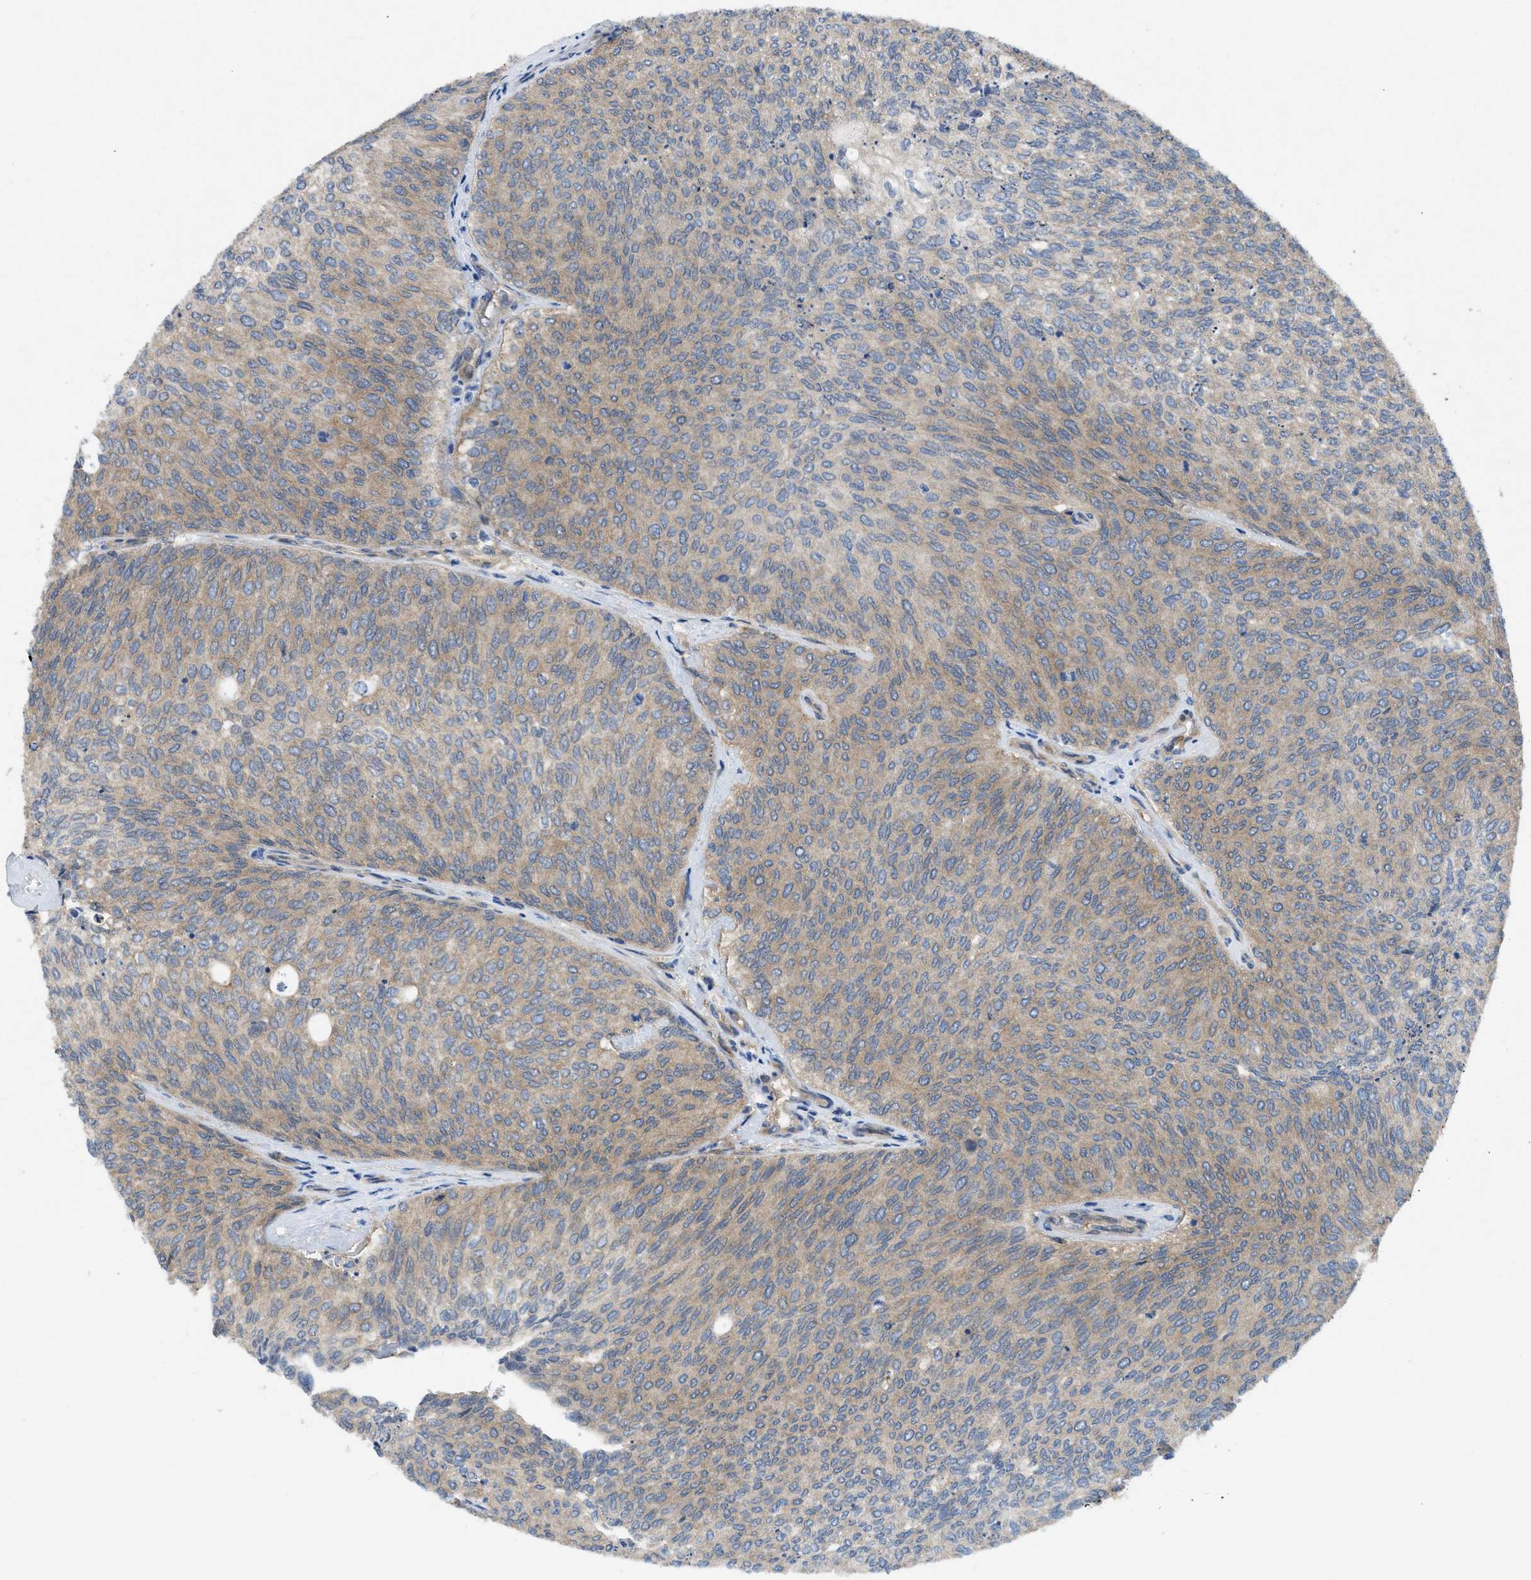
{"staining": {"intensity": "weak", "quantity": ">75%", "location": "cytoplasmic/membranous"}, "tissue": "urothelial cancer", "cell_type": "Tumor cells", "image_type": "cancer", "snomed": [{"axis": "morphology", "description": "Urothelial carcinoma, Low grade"}, {"axis": "topography", "description": "Urinary bladder"}], "caption": "Immunohistochemical staining of urothelial carcinoma (low-grade) shows weak cytoplasmic/membranous protein expression in approximately >75% of tumor cells.", "gene": "PANX1", "patient": {"sex": "female", "age": 79}}